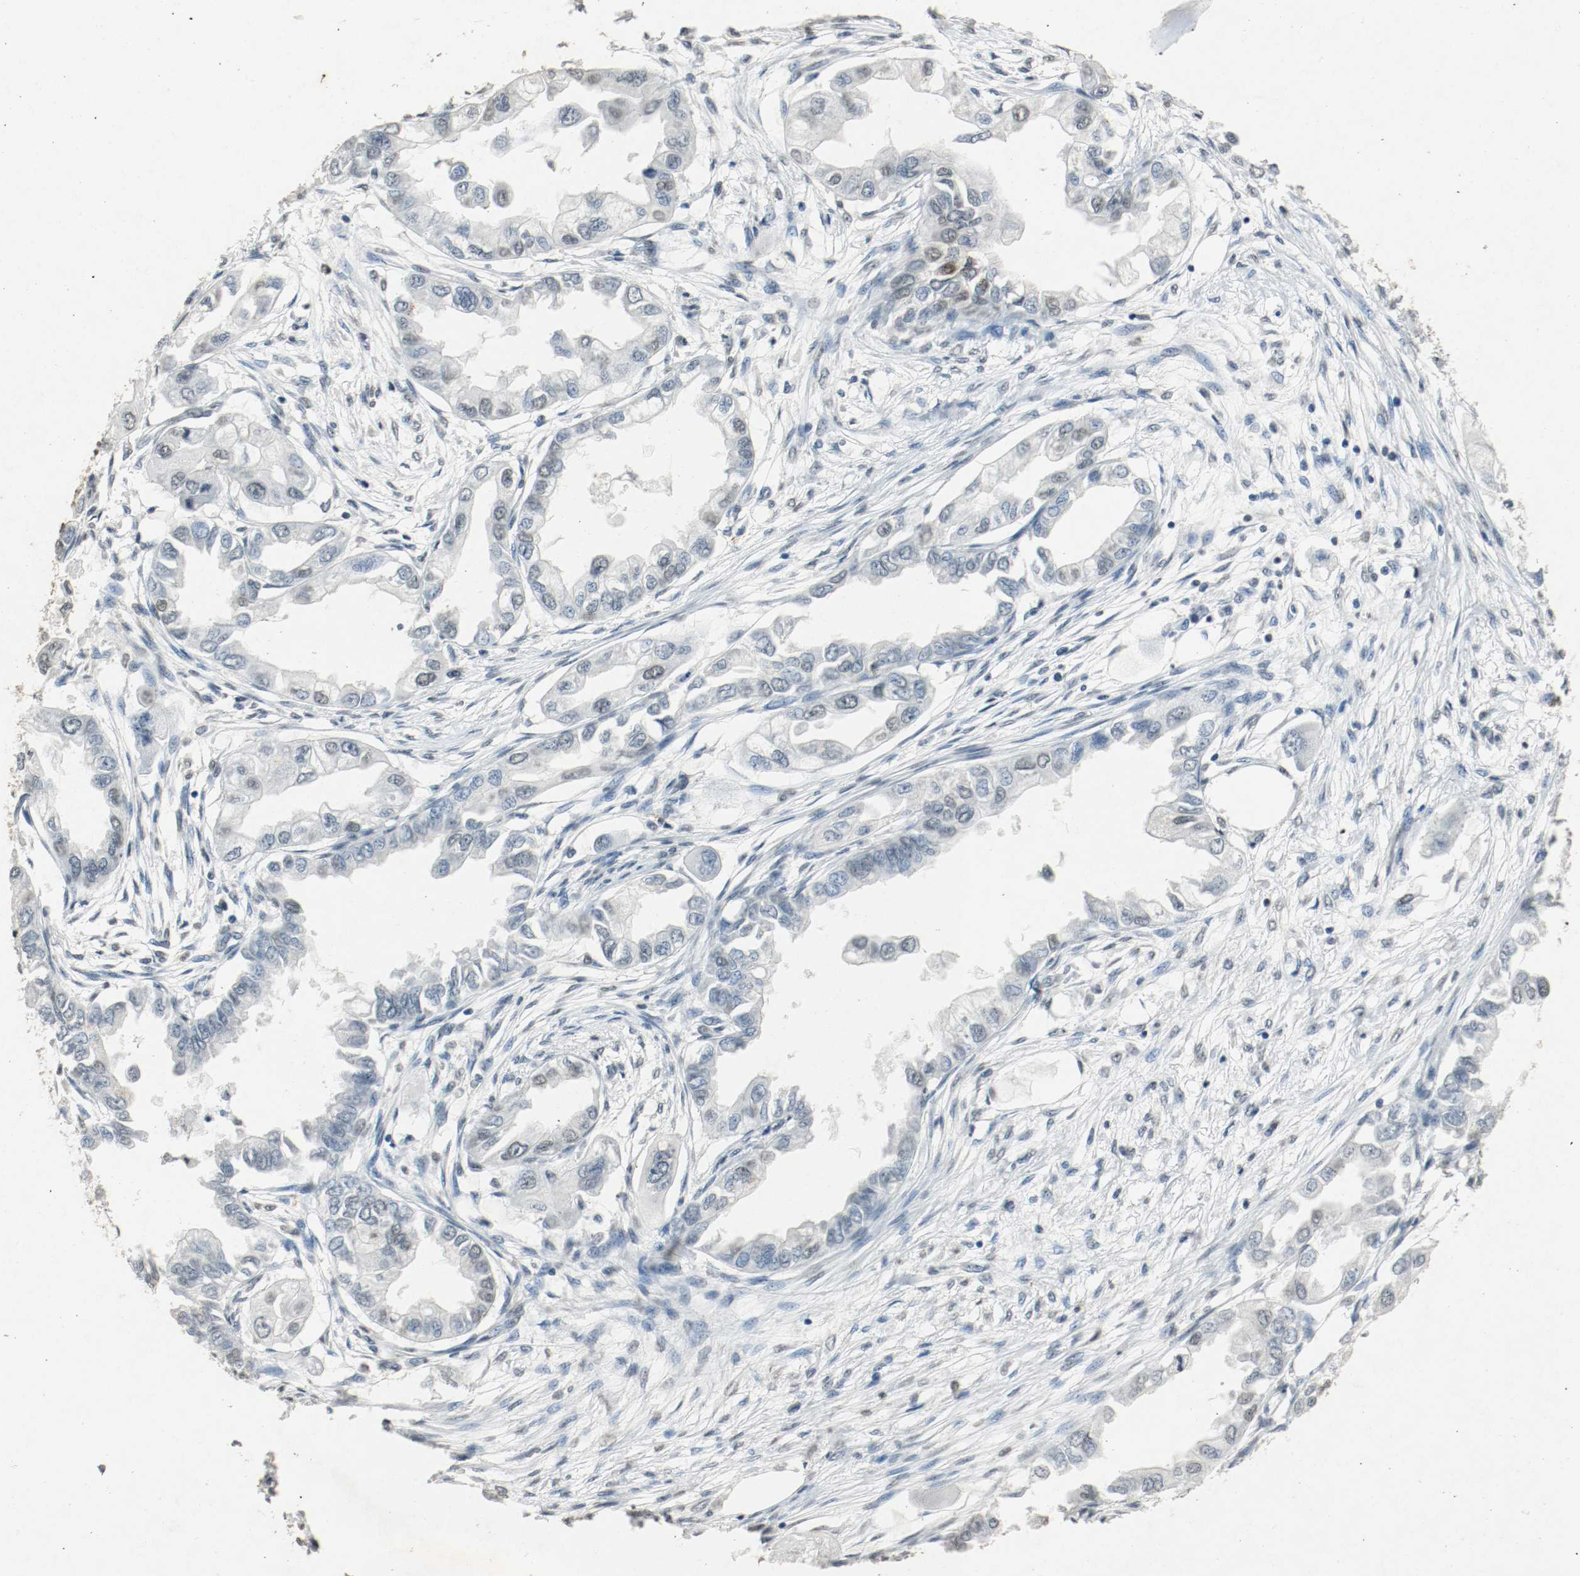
{"staining": {"intensity": "weak", "quantity": "<25%", "location": "nuclear"}, "tissue": "endometrial cancer", "cell_type": "Tumor cells", "image_type": "cancer", "snomed": [{"axis": "morphology", "description": "Adenocarcinoma, NOS"}, {"axis": "topography", "description": "Endometrium"}], "caption": "This is a photomicrograph of IHC staining of endometrial cancer (adenocarcinoma), which shows no positivity in tumor cells.", "gene": "DNMT1", "patient": {"sex": "female", "age": 67}}